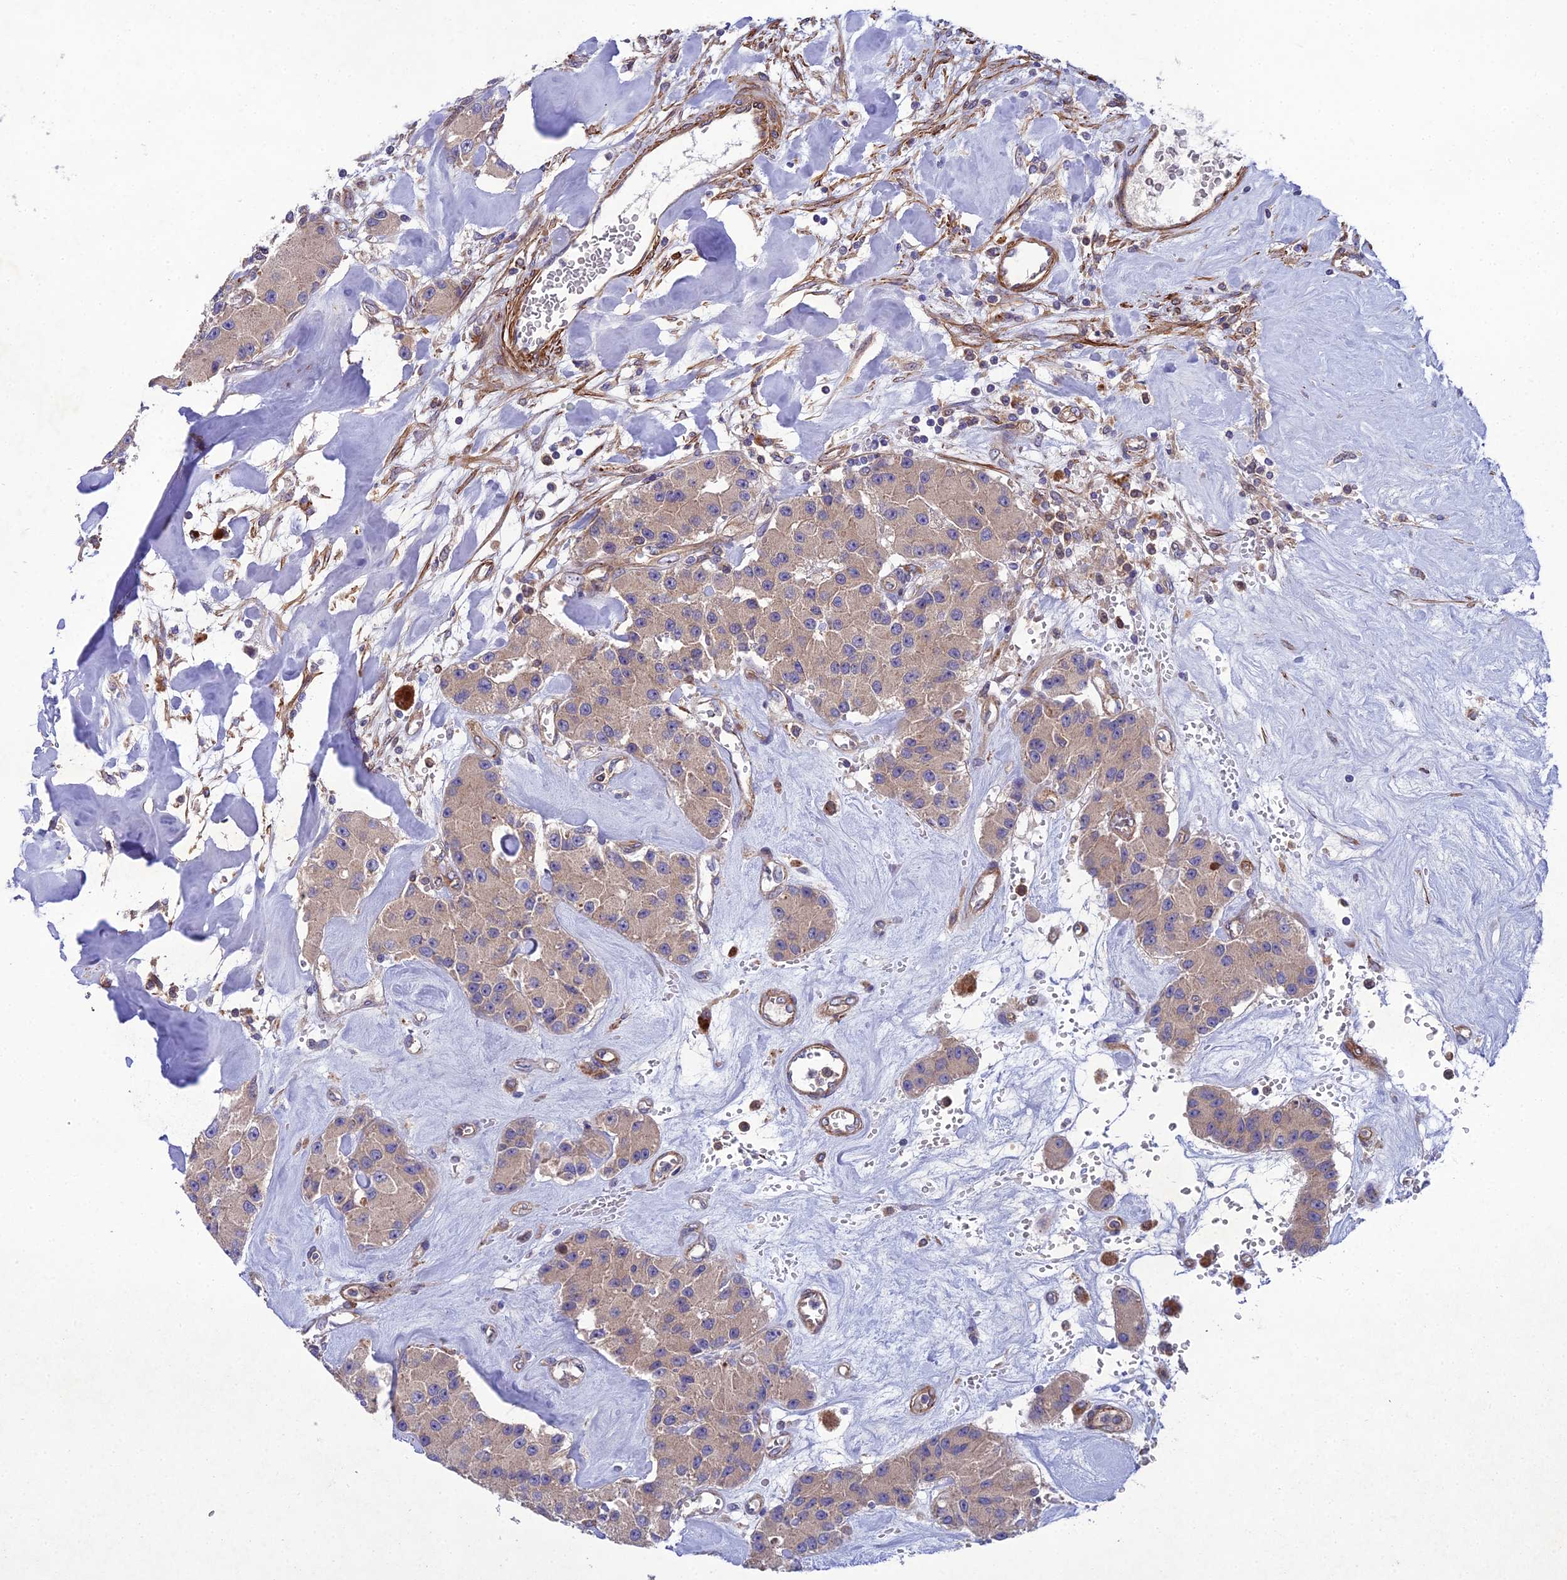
{"staining": {"intensity": "moderate", "quantity": ">75%", "location": "cytoplasmic/membranous"}, "tissue": "carcinoid", "cell_type": "Tumor cells", "image_type": "cancer", "snomed": [{"axis": "morphology", "description": "Carcinoid, malignant, NOS"}, {"axis": "topography", "description": "Pancreas"}], "caption": "A medium amount of moderate cytoplasmic/membranous positivity is appreciated in about >75% of tumor cells in carcinoid tissue.", "gene": "RALGAPA2", "patient": {"sex": "male", "age": 41}}